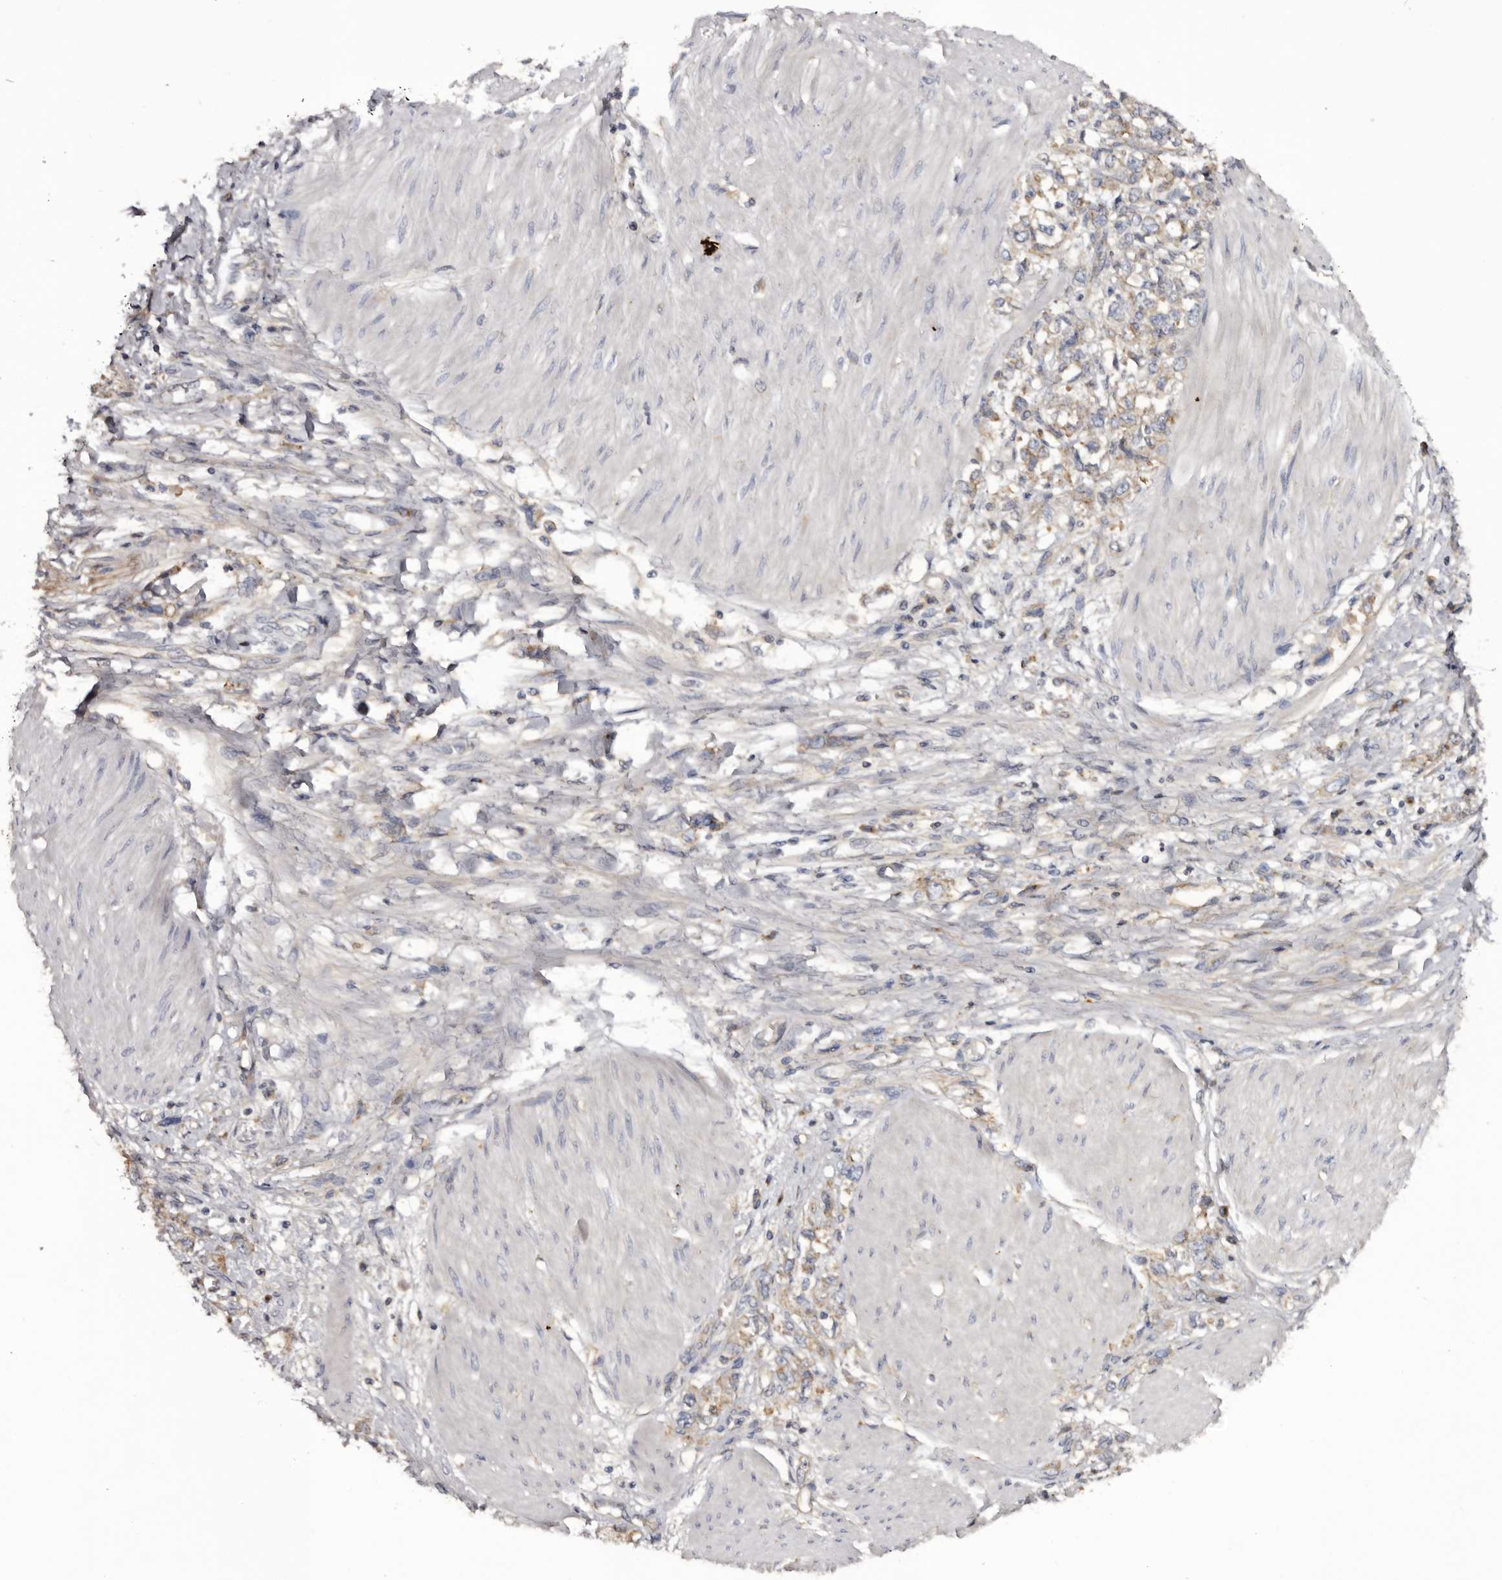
{"staining": {"intensity": "weak", "quantity": "25%-75%", "location": "cytoplasmic/membranous"}, "tissue": "stomach cancer", "cell_type": "Tumor cells", "image_type": "cancer", "snomed": [{"axis": "morphology", "description": "Adenocarcinoma, NOS"}, {"axis": "topography", "description": "Stomach"}], "caption": "A photomicrograph of stomach cancer stained for a protein displays weak cytoplasmic/membranous brown staining in tumor cells. The staining is performed using DAB brown chromogen to label protein expression. The nuclei are counter-stained blue using hematoxylin.", "gene": "INKA2", "patient": {"sex": "female", "age": 76}}